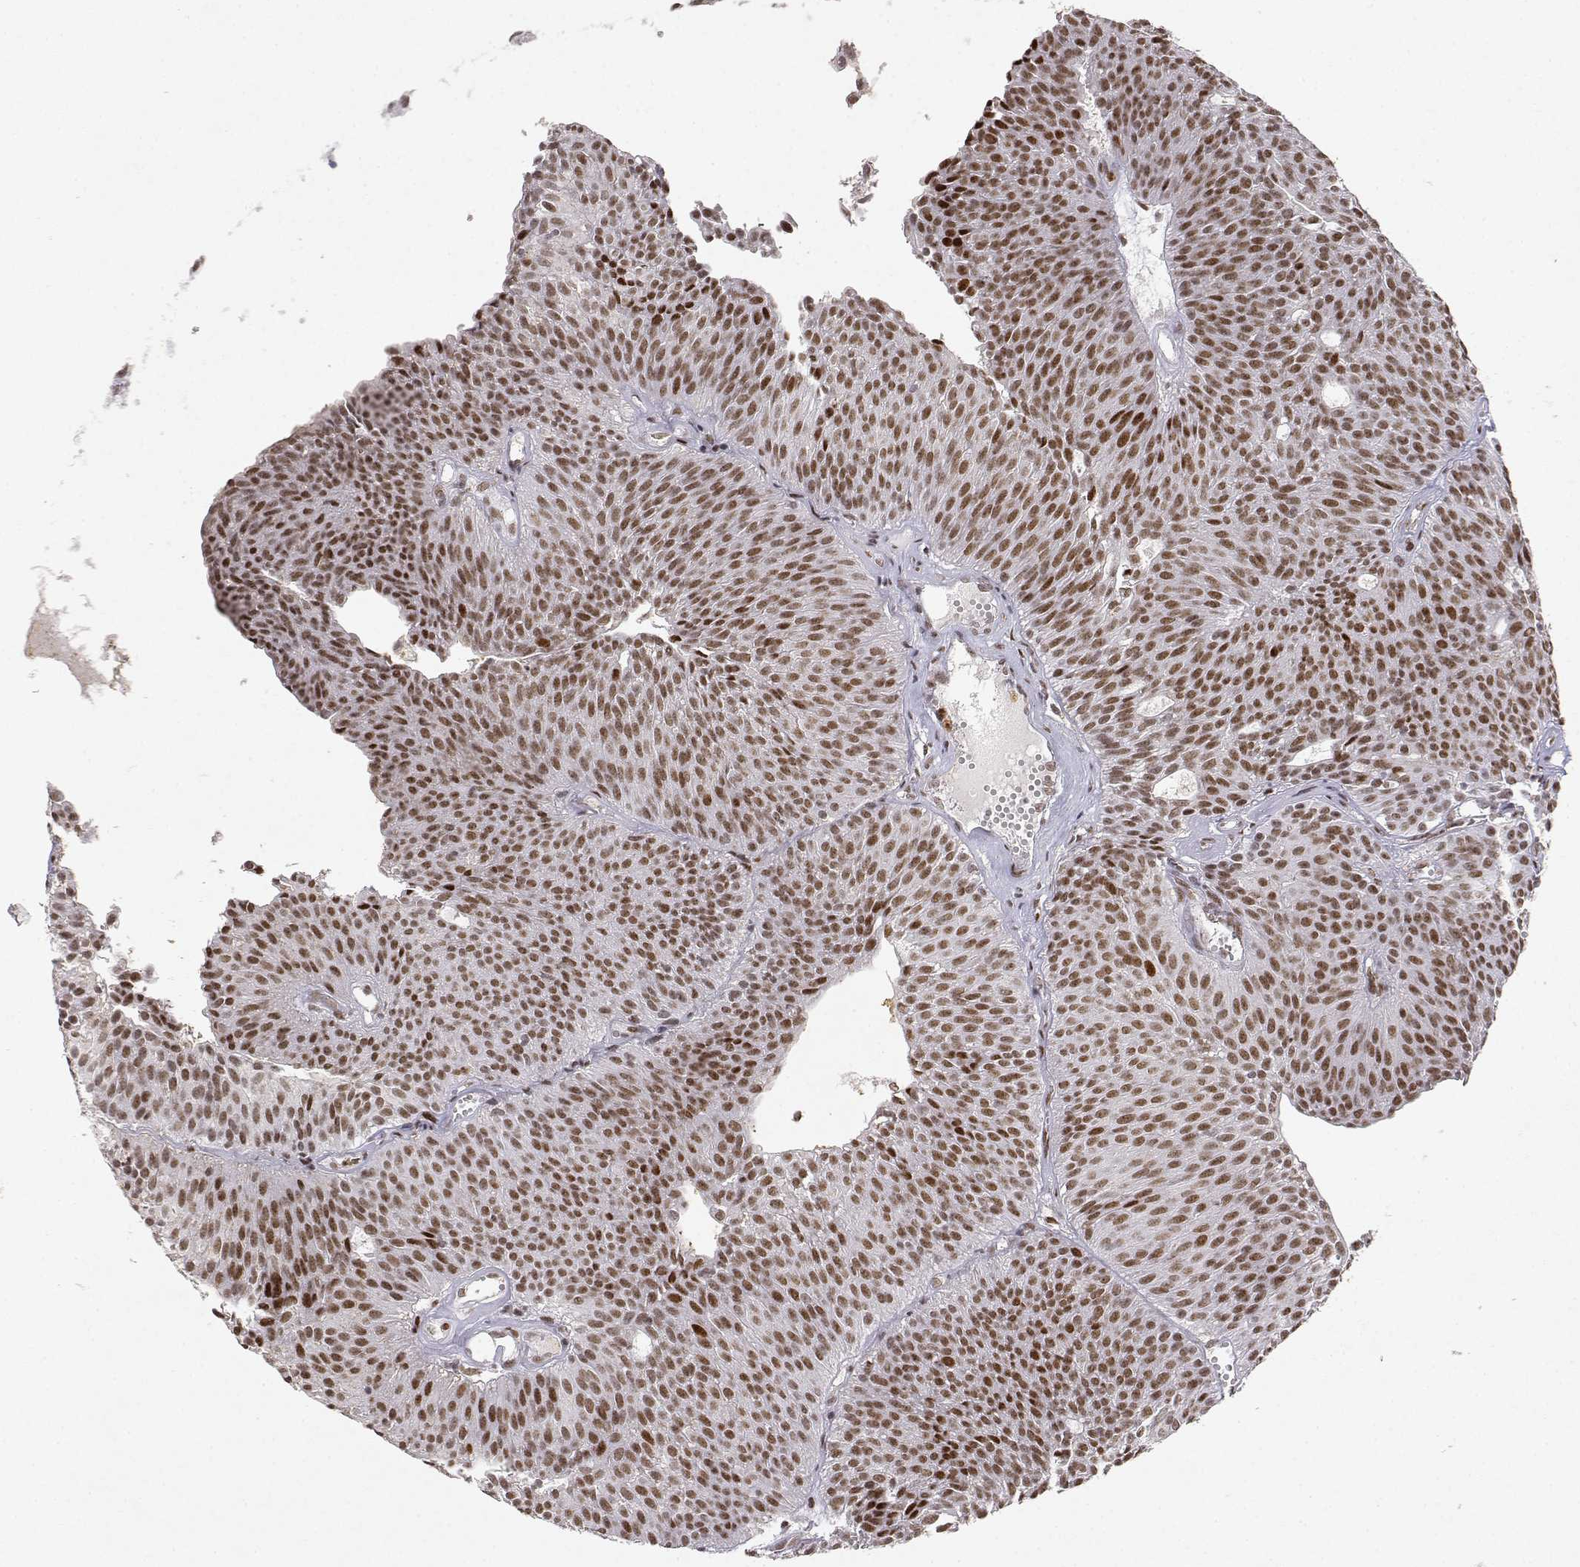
{"staining": {"intensity": "moderate", "quantity": ">75%", "location": "nuclear"}, "tissue": "urothelial cancer", "cell_type": "Tumor cells", "image_type": "cancer", "snomed": [{"axis": "morphology", "description": "Urothelial carcinoma, Low grade"}, {"axis": "topography", "description": "Urinary bladder"}], "caption": "An immunohistochemistry photomicrograph of neoplastic tissue is shown. Protein staining in brown highlights moderate nuclear positivity in low-grade urothelial carcinoma within tumor cells. (DAB (3,3'-diaminobenzidine) IHC with brightfield microscopy, high magnification).", "gene": "RSF1", "patient": {"sex": "male", "age": 63}}